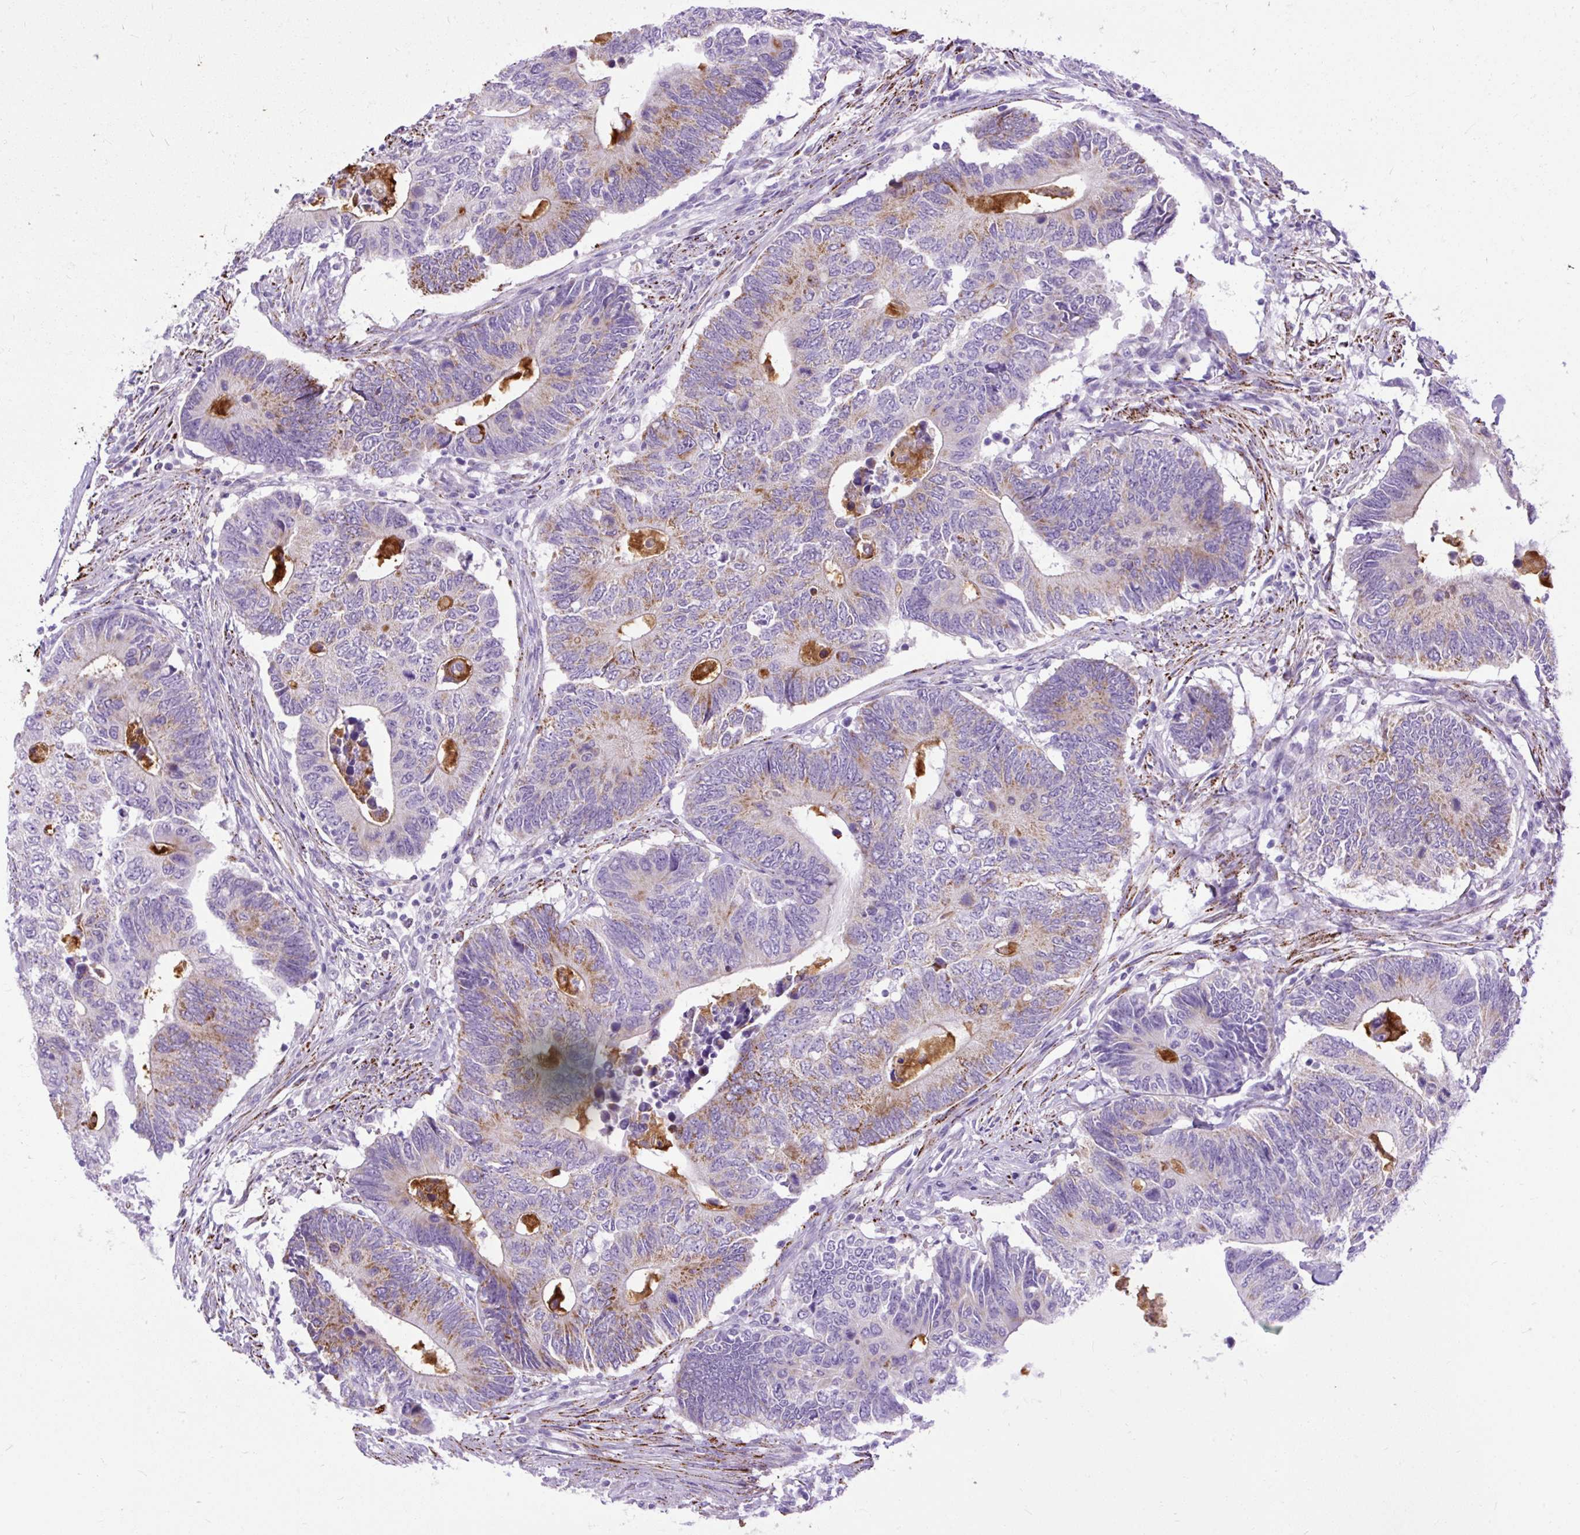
{"staining": {"intensity": "moderate", "quantity": "<25%", "location": "cytoplasmic/membranous"}, "tissue": "colorectal cancer", "cell_type": "Tumor cells", "image_type": "cancer", "snomed": [{"axis": "morphology", "description": "Adenocarcinoma, NOS"}, {"axis": "topography", "description": "Colon"}], "caption": "This image demonstrates immunohistochemistry staining of human adenocarcinoma (colorectal), with low moderate cytoplasmic/membranous staining in about <25% of tumor cells.", "gene": "ZNF256", "patient": {"sex": "male", "age": 87}}